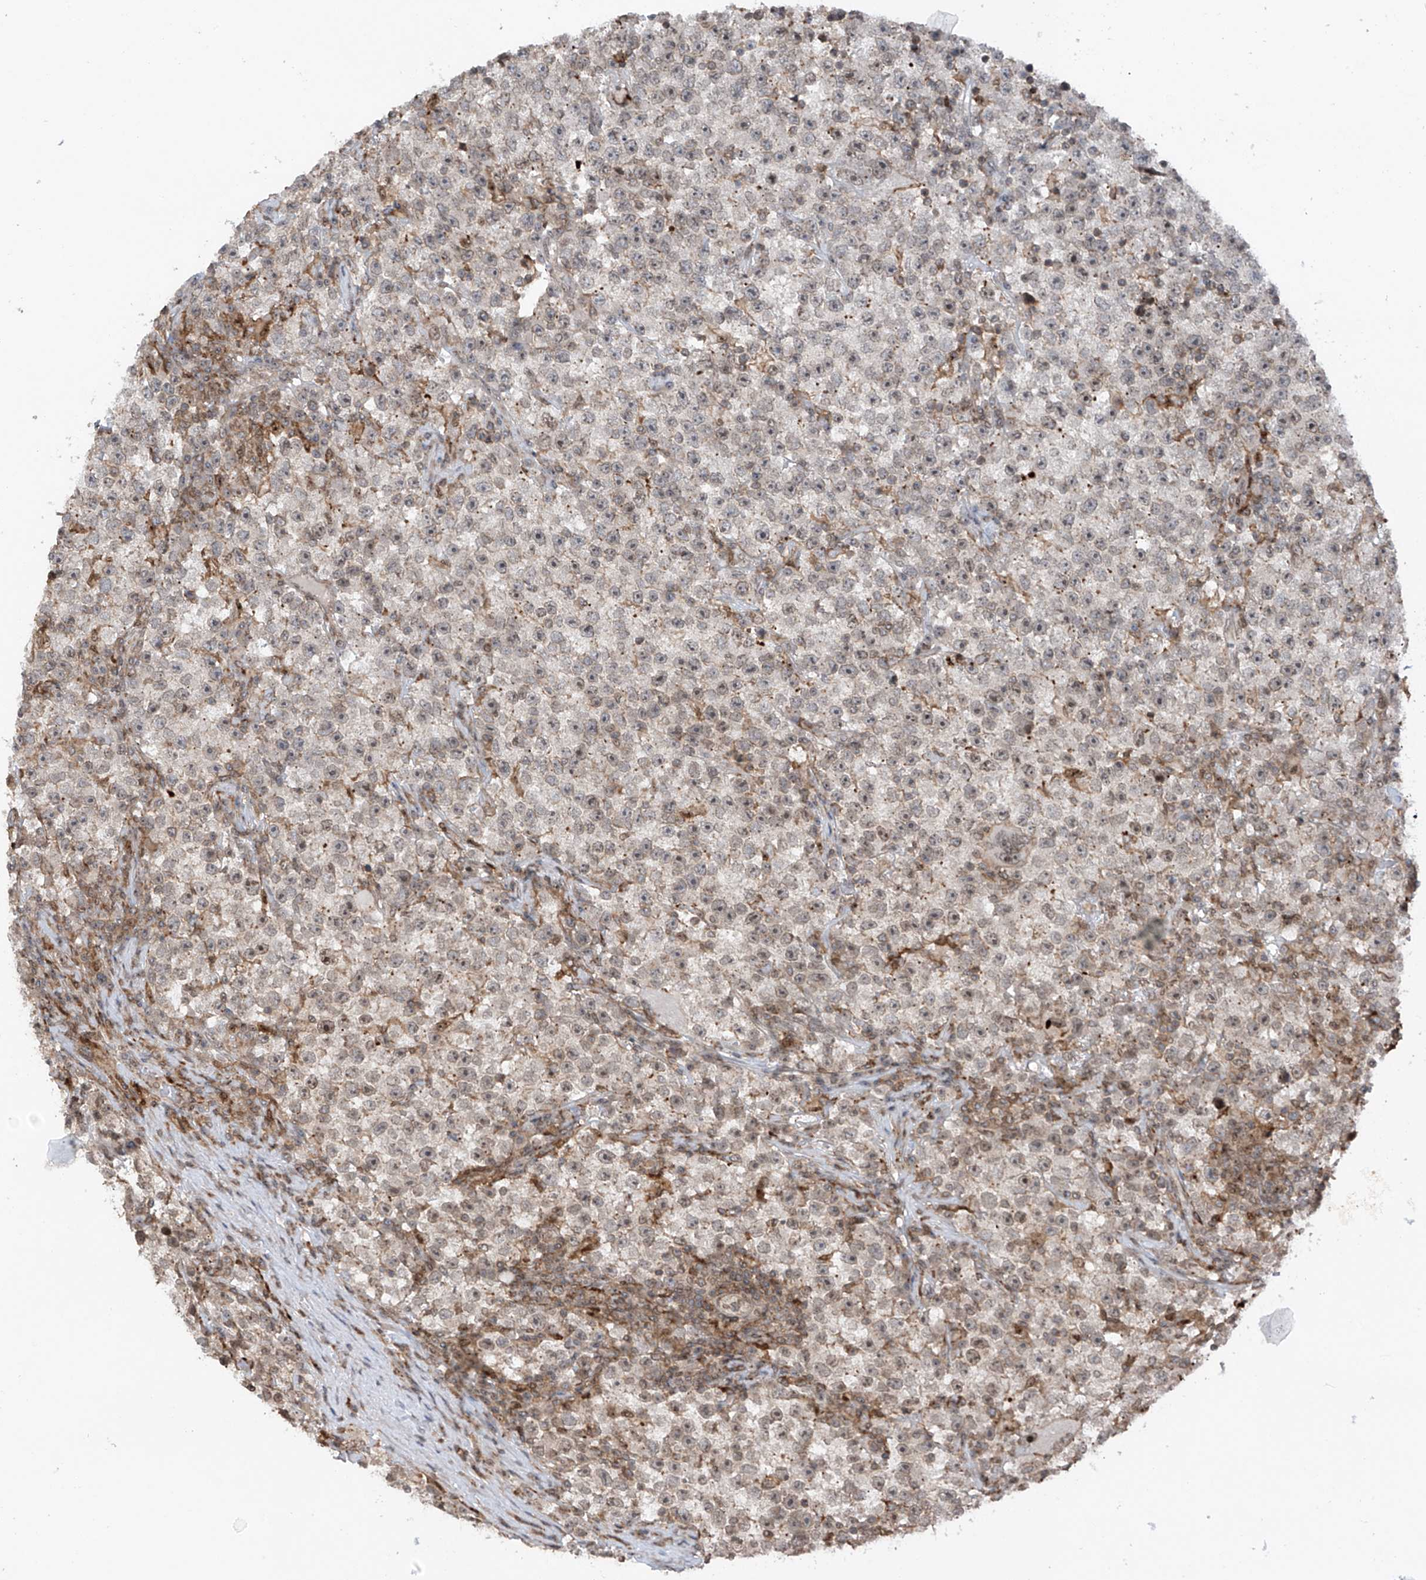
{"staining": {"intensity": "weak", "quantity": "<25%", "location": "cytoplasmic/membranous,nuclear"}, "tissue": "testis cancer", "cell_type": "Tumor cells", "image_type": "cancer", "snomed": [{"axis": "morphology", "description": "Seminoma, NOS"}, {"axis": "topography", "description": "Testis"}], "caption": "Photomicrograph shows no significant protein positivity in tumor cells of testis cancer (seminoma).", "gene": "REPIN1", "patient": {"sex": "male", "age": 22}}